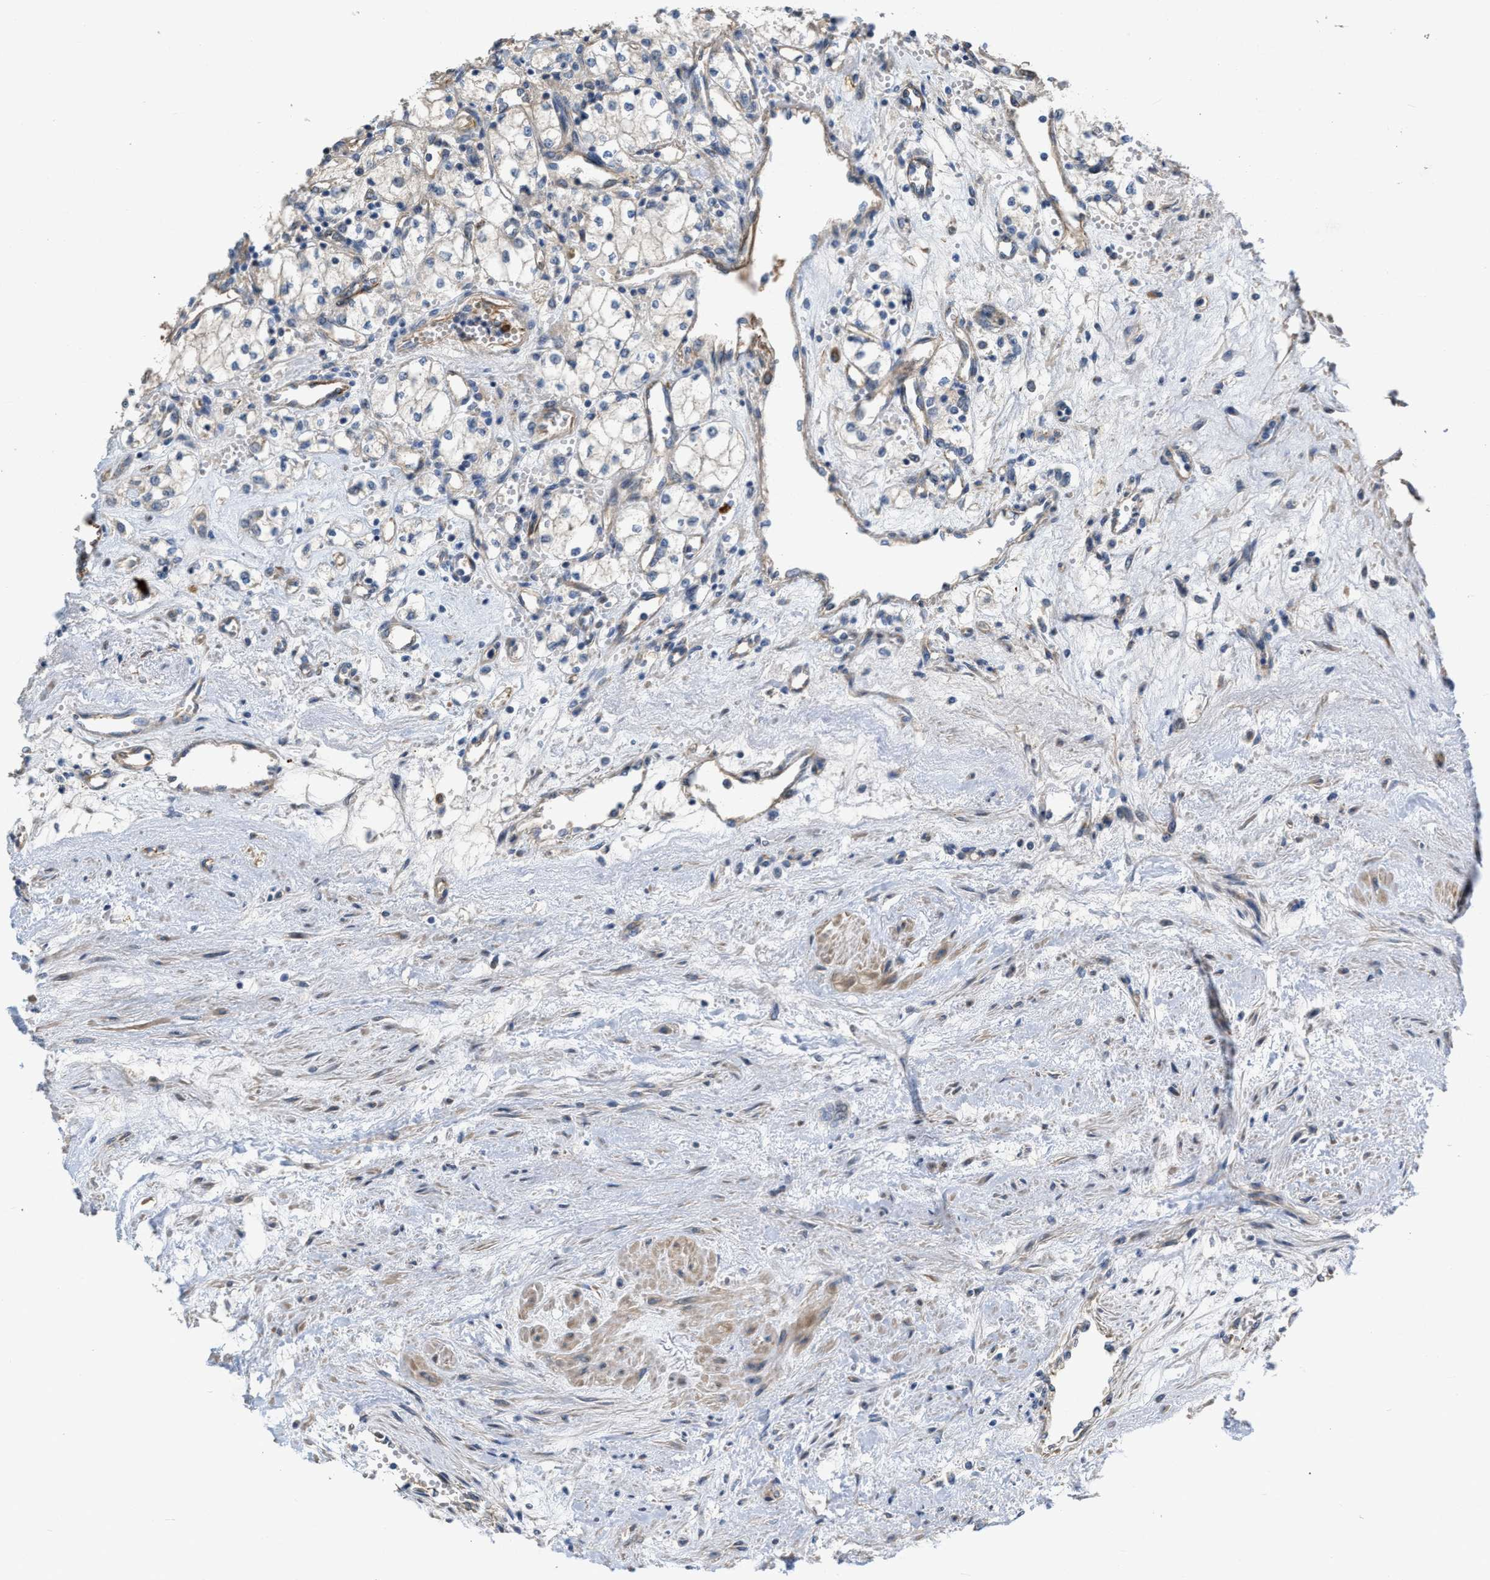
{"staining": {"intensity": "negative", "quantity": "none", "location": "none"}, "tissue": "renal cancer", "cell_type": "Tumor cells", "image_type": "cancer", "snomed": [{"axis": "morphology", "description": "Adenocarcinoma, NOS"}, {"axis": "topography", "description": "Kidney"}], "caption": "The IHC micrograph has no significant staining in tumor cells of adenocarcinoma (renal) tissue. (DAB immunohistochemistry (IHC), high magnification).", "gene": "SLC4A11", "patient": {"sex": "male", "age": 59}}